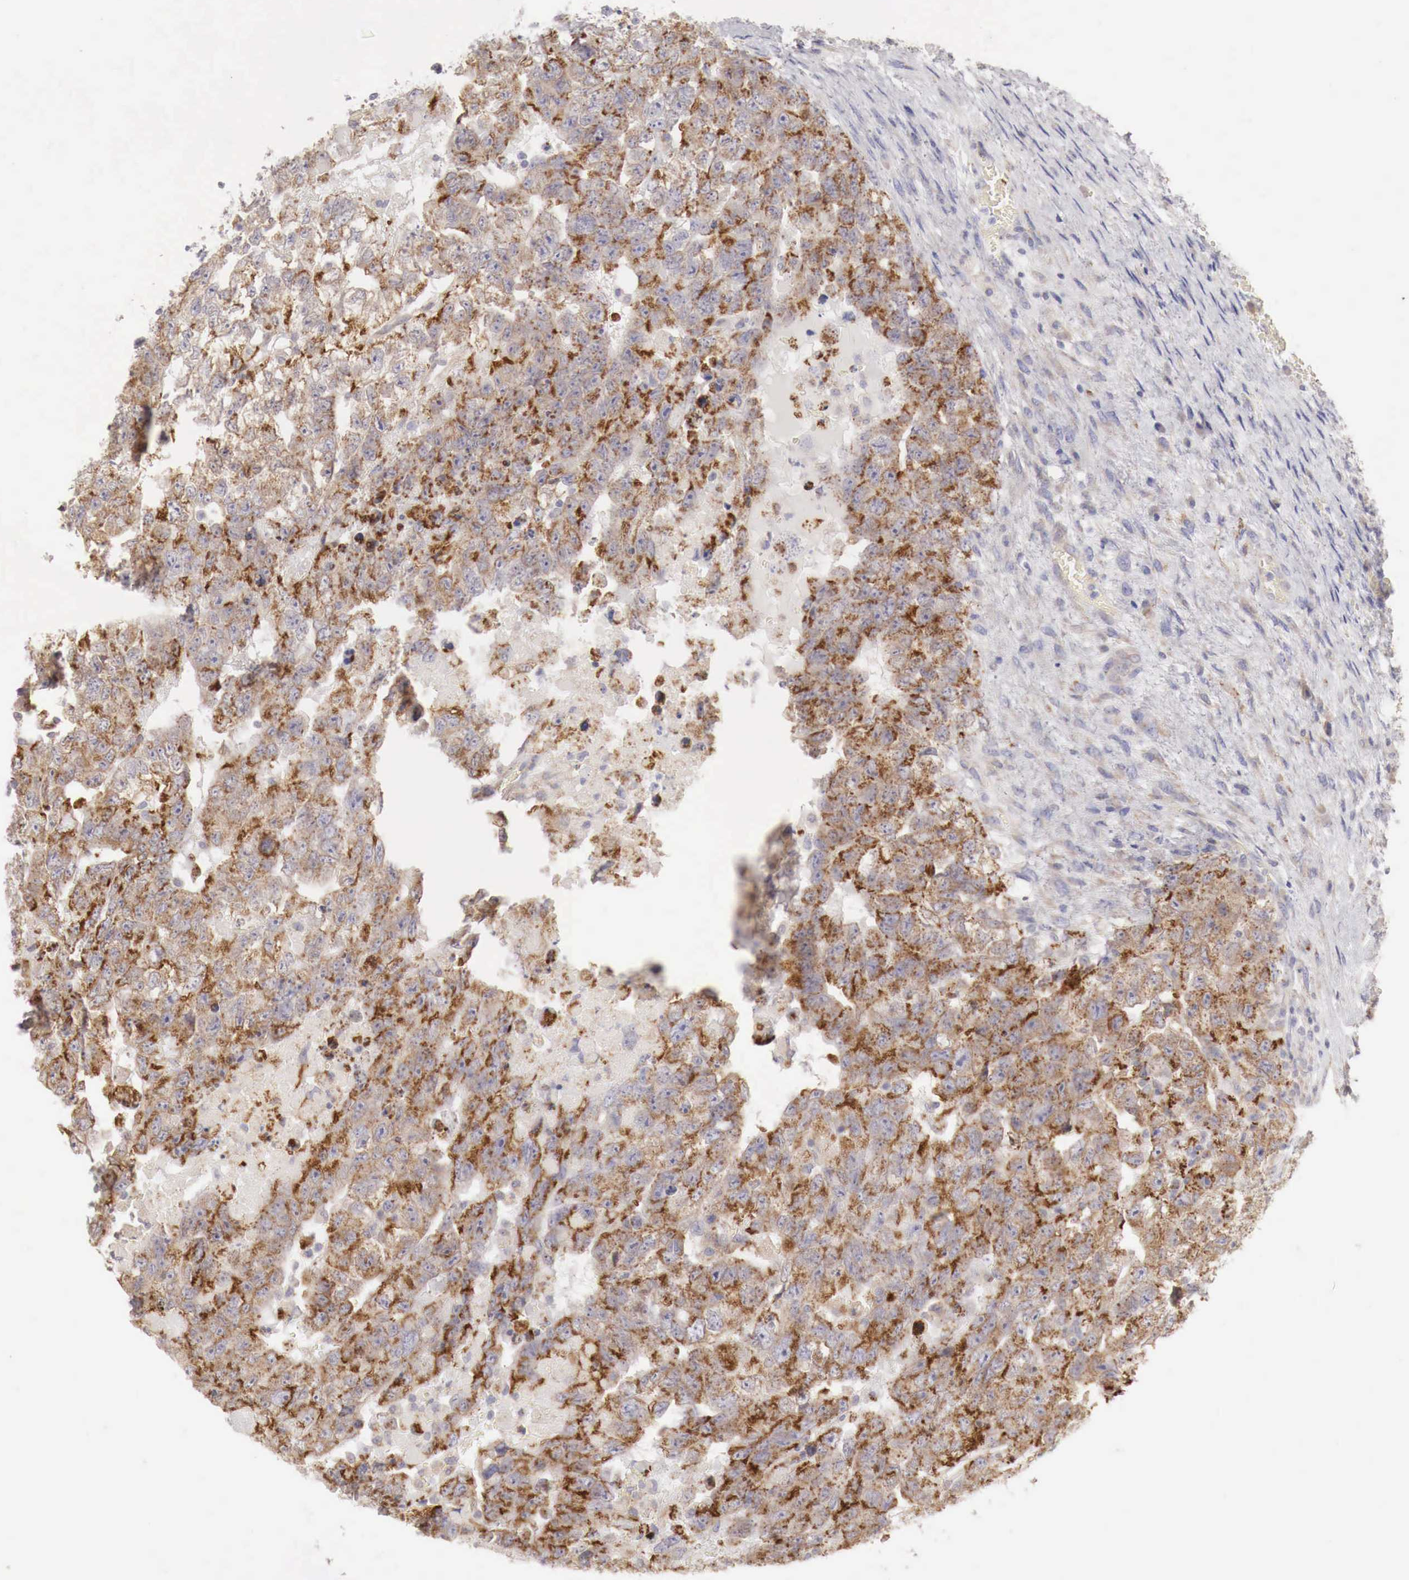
{"staining": {"intensity": "strong", "quantity": ">75%", "location": "cytoplasmic/membranous"}, "tissue": "testis cancer", "cell_type": "Tumor cells", "image_type": "cancer", "snomed": [{"axis": "morphology", "description": "Carcinoma, Embryonal, NOS"}, {"axis": "topography", "description": "Testis"}], "caption": "Human embryonal carcinoma (testis) stained with a protein marker demonstrates strong staining in tumor cells.", "gene": "NSDHL", "patient": {"sex": "male", "age": 36}}